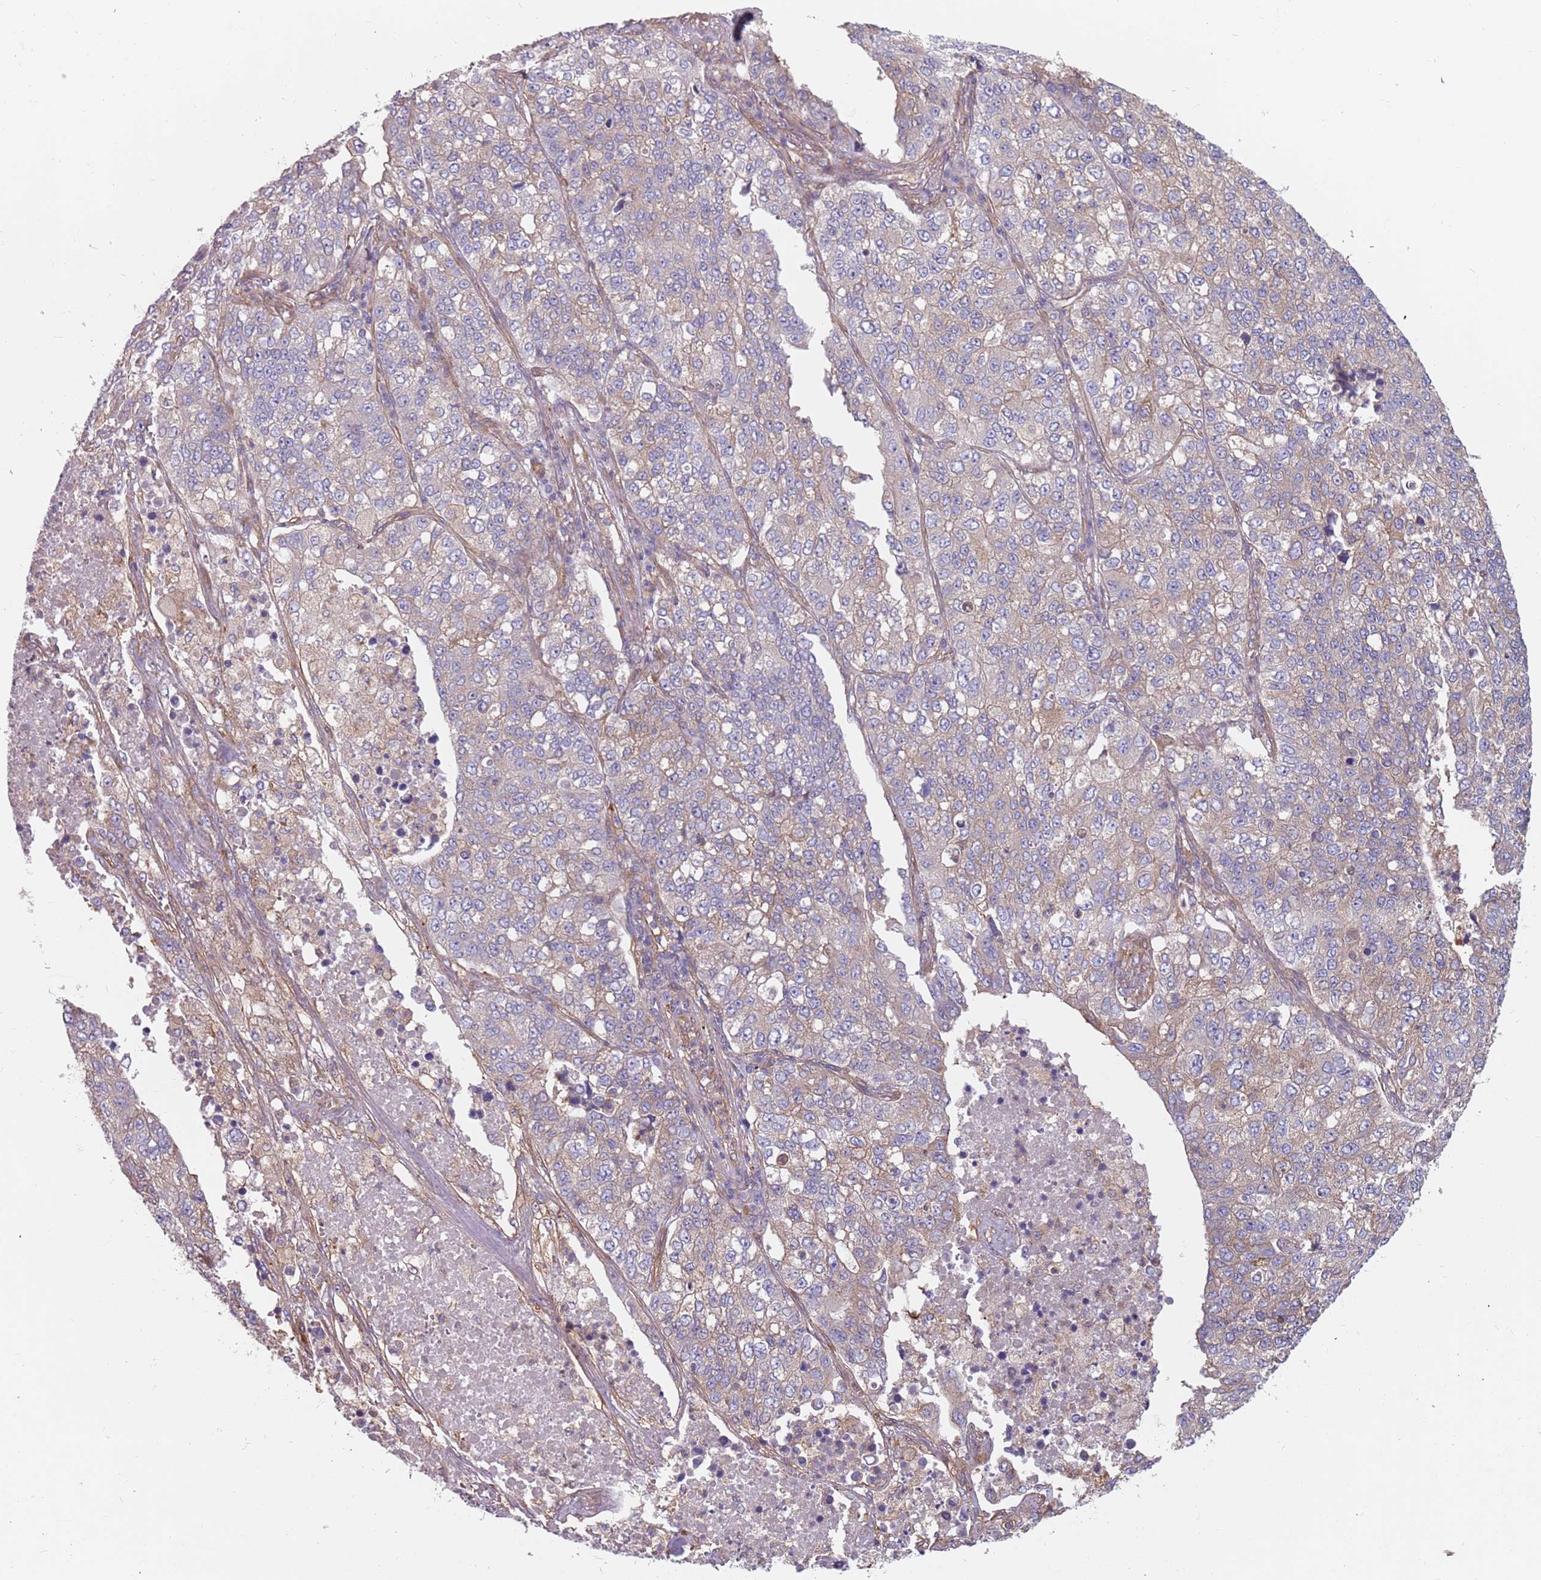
{"staining": {"intensity": "negative", "quantity": "none", "location": "none"}, "tissue": "lung cancer", "cell_type": "Tumor cells", "image_type": "cancer", "snomed": [{"axis": "morphology", "description": "Adenocarcinoma, NOS"}, {"axis": "topography", "description": "Lung"}], "caption": "High magnification brightfield microscopy of adenocarcinoma (lung) stained with DAB (3,3'-diaminobenzidine) (brown) and counterstained with hematoxylin (blue): tumor cells show no significant staining.", "gene": "SPDL1", "patient": {"sex": "male", "age": 49}}